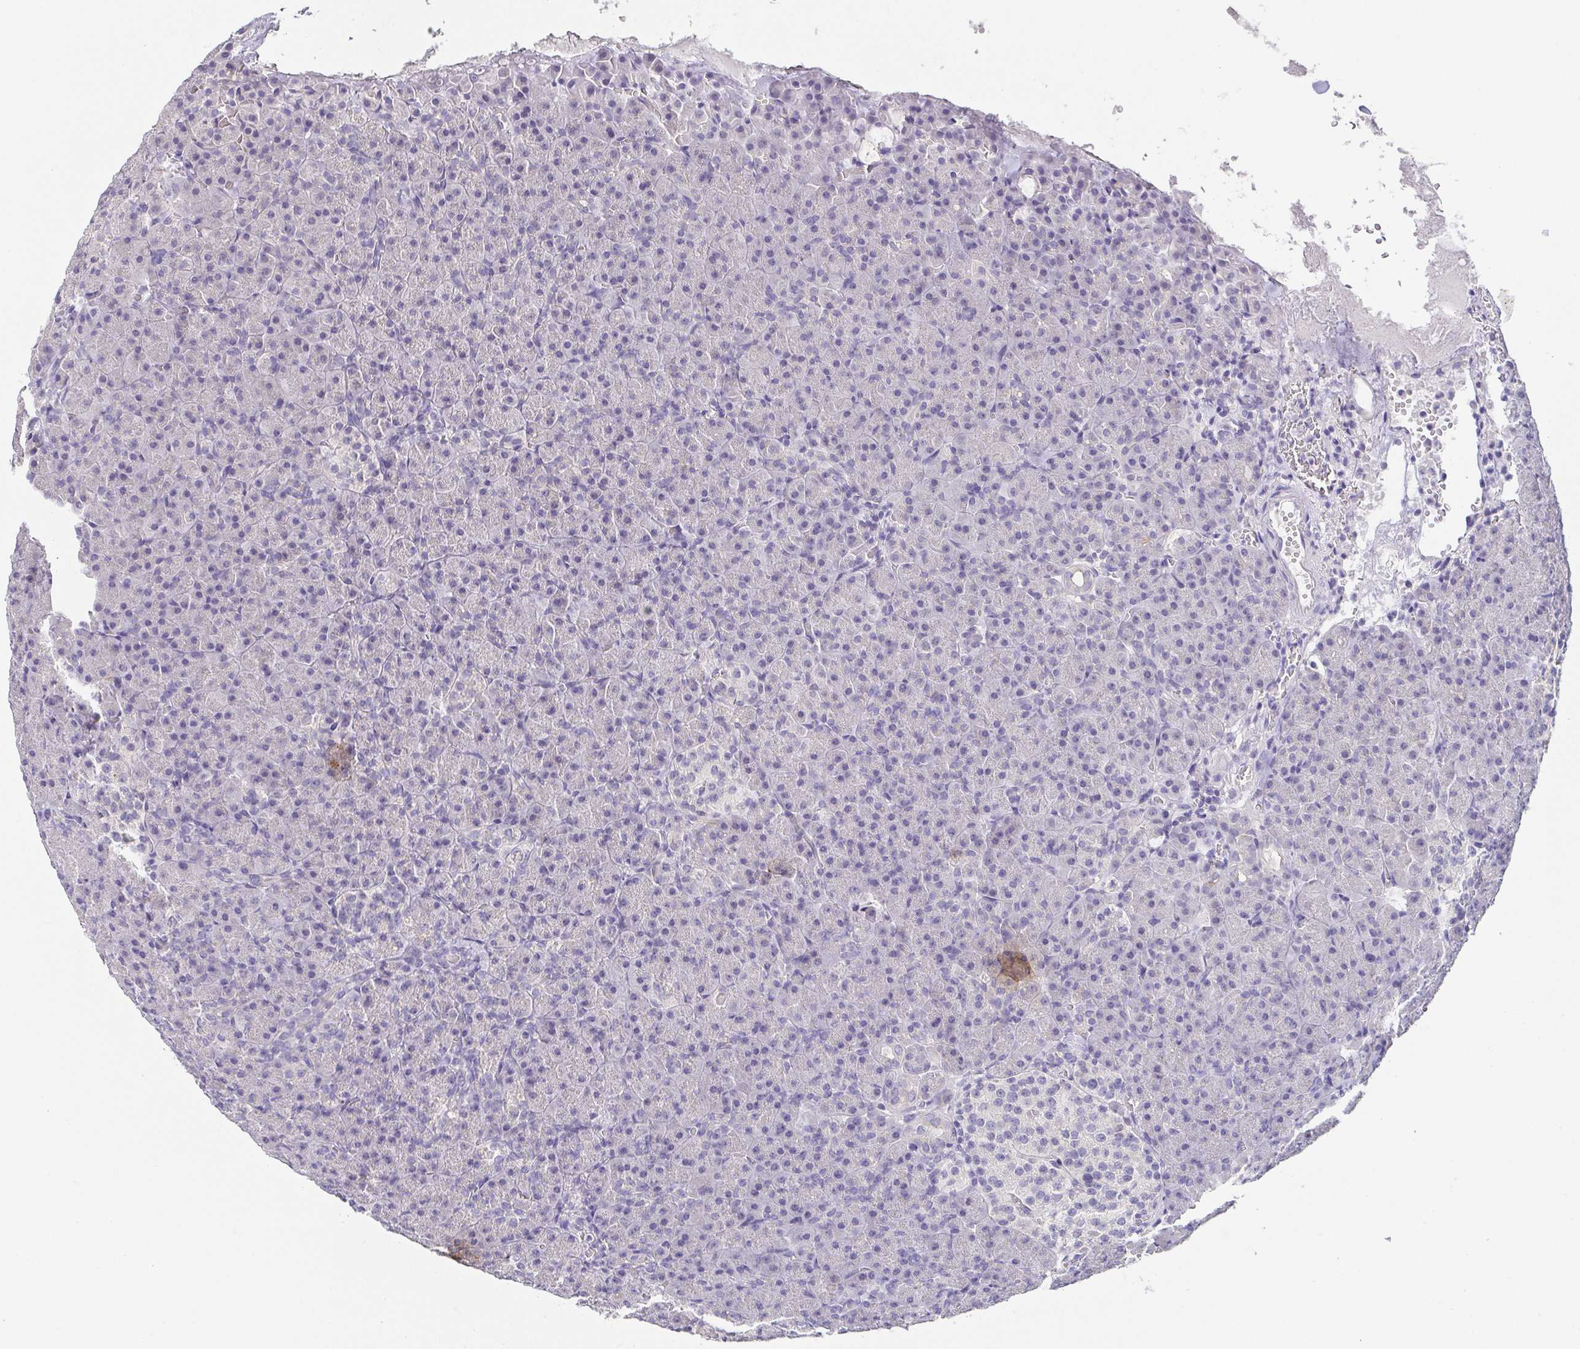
{"staining": {"intensity": "negative", "quantity": "none", "location": "none"}, "tissue": "pancreas", "cell_type": "Exocrine glandular cells", "image_type": "normal", "snomed": [{"axis": "morphology", "description": "Normal tissue, NOS"}, {"axis": "topography", "description": "Pancreas"}], "caption": "This is a histopathology image of IHC staining of normal pancreas, which shows no staining in exocrine glandular cells. (DAB (3,3'-diaminobenzidine) immunohistochemistry (IHC) visualized using brightfield microscopy, high magnification).", "gene": "RNASE7", "patient": {"sex": "female", "age": 74}}